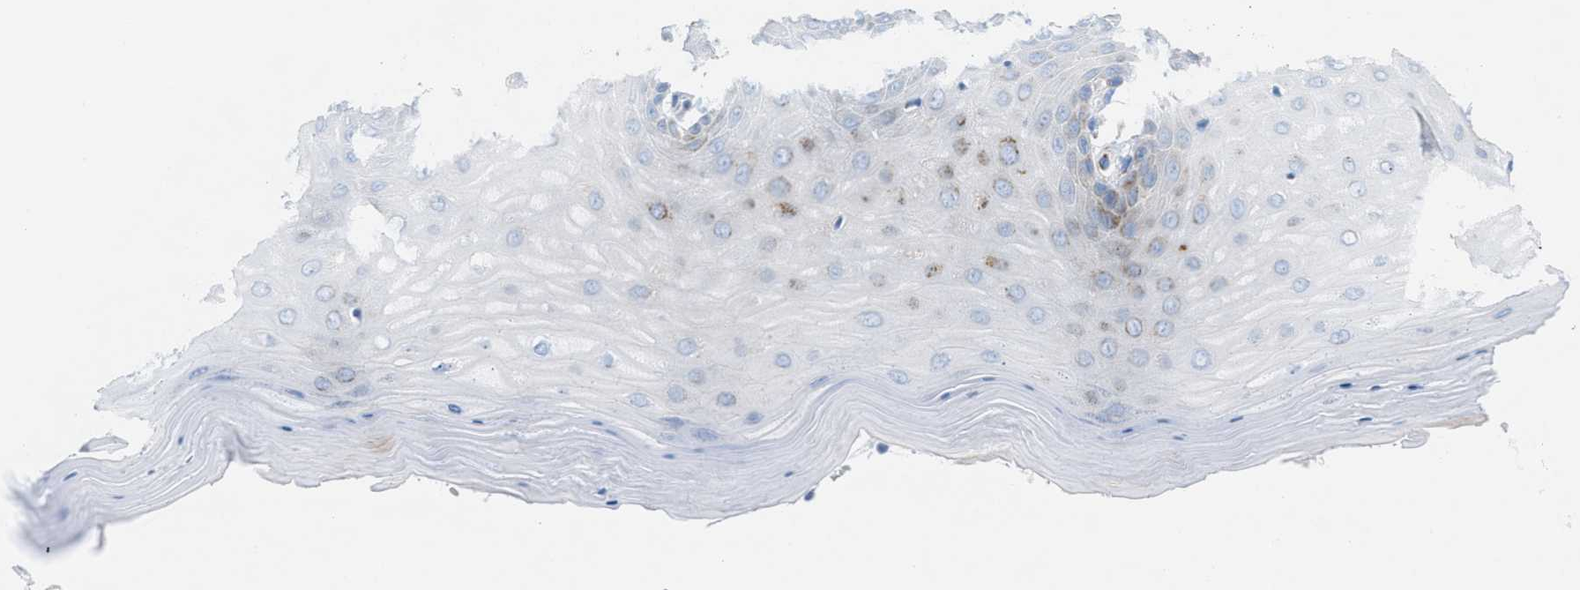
{"staining": {"intensity": "weak", "quantity": "<25%", "location": "cytoplasmic/membranous"}, "tissue": "cervix", "cell_type": "Squamous epithelial cells", "image_type": "normal", "snomed": [{"axis": "morphology", "description": "Normal tissue, NOS"}, {"axis": "topography", "description": "Cervix"}], "caption": "This is an immunohistochemistry (IHC) image of benign human cervix. There is no positivity in squamous epithelial cells.", "gene": "RBBP9", "patient": {"sex": "female", "age": 55}}